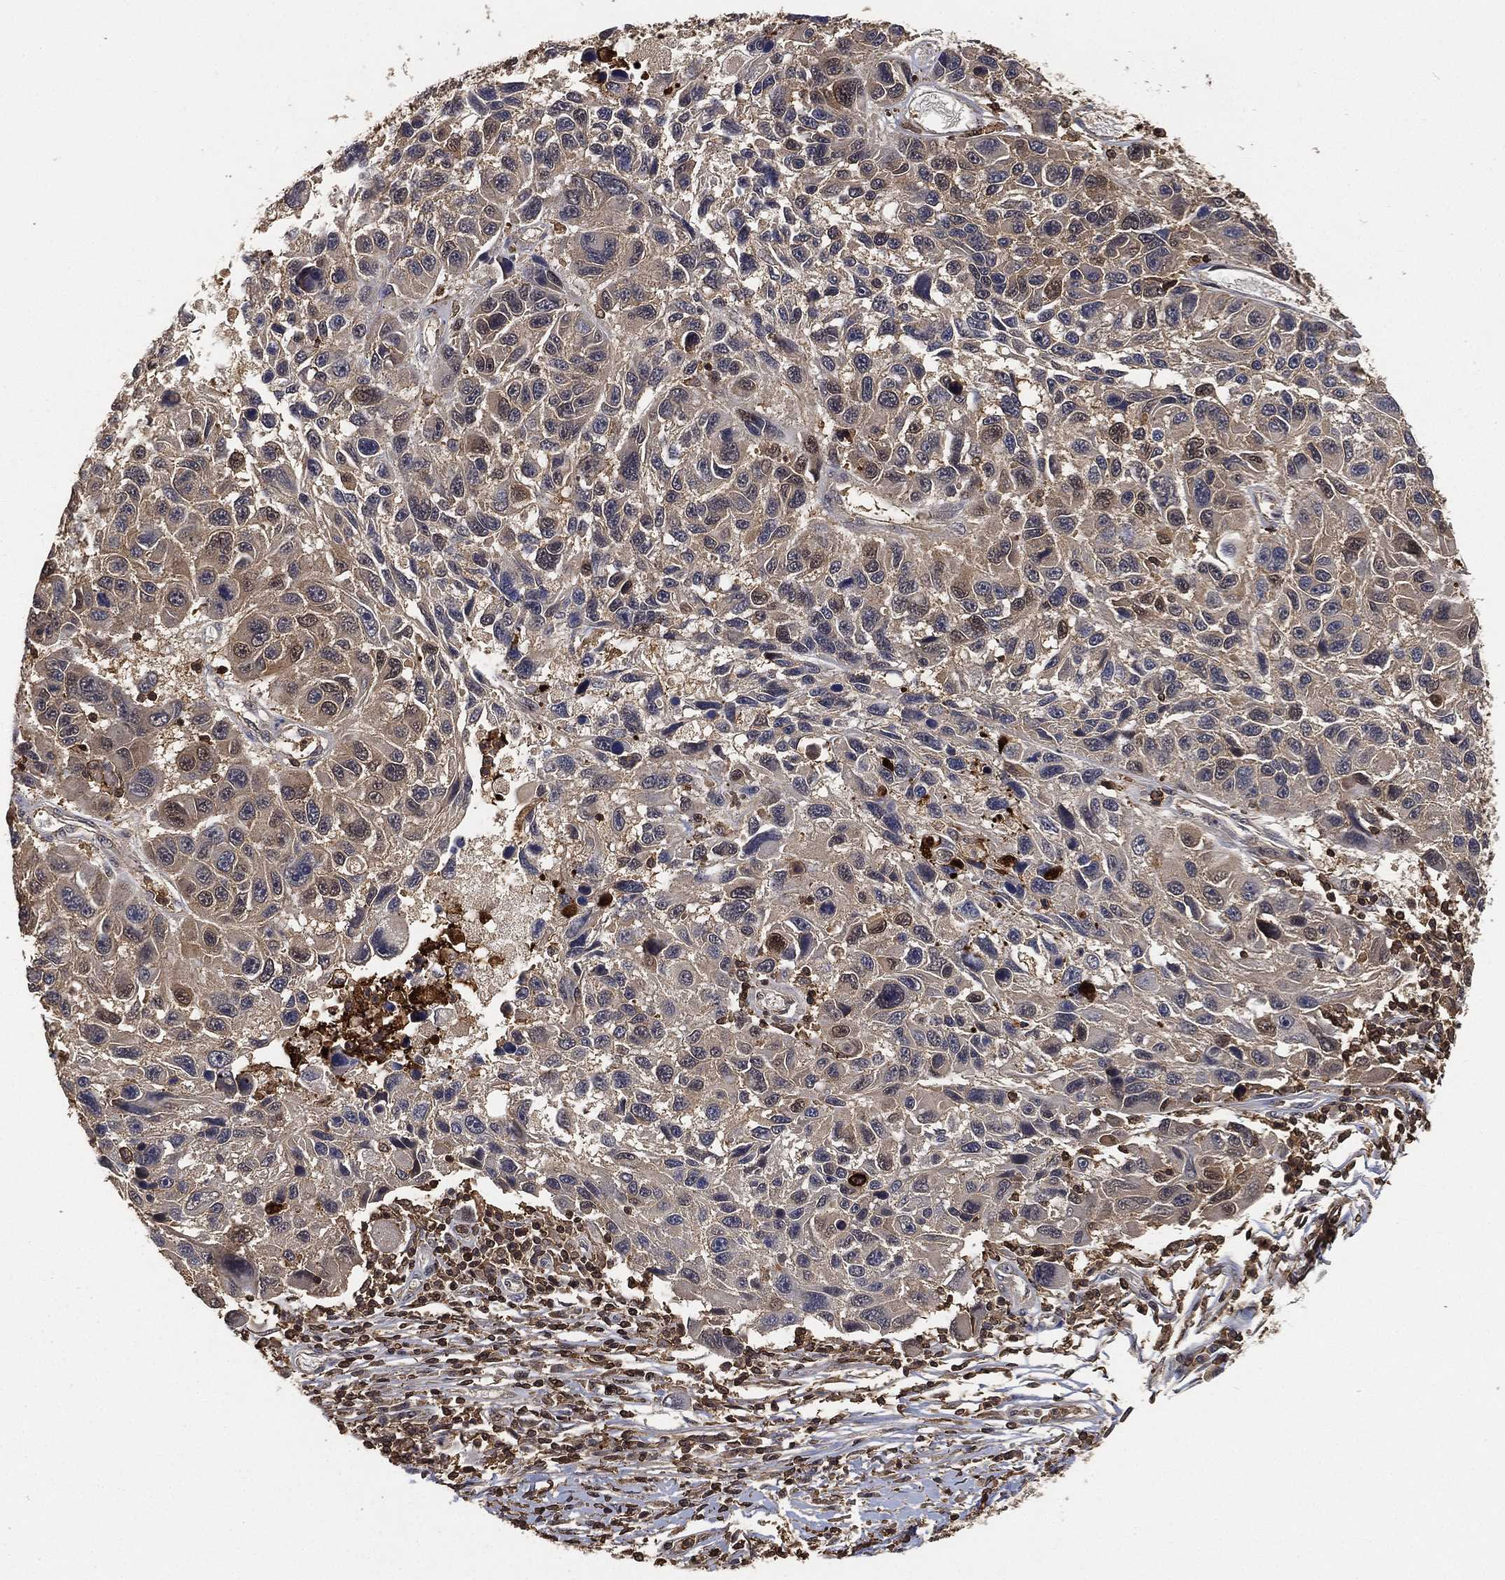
{"staining": {"intensity": "negative", "quantity": "none", "location": "none"}, "tissue": "melanoma", "cell_type": "Tumor cells", "image_type": "cancer", "snomed": [{"axis": "morphology", "description": "Malignant melanoma, NOS"}, {"axis": "topography", "description": "Skin"}], "caption": "Immunohistochemical staining of human malignant melanoma demonstrates no significant expression in tumor cells.", "gene": "CRYL1", "patient": {"sex": "male", "age": 53}}